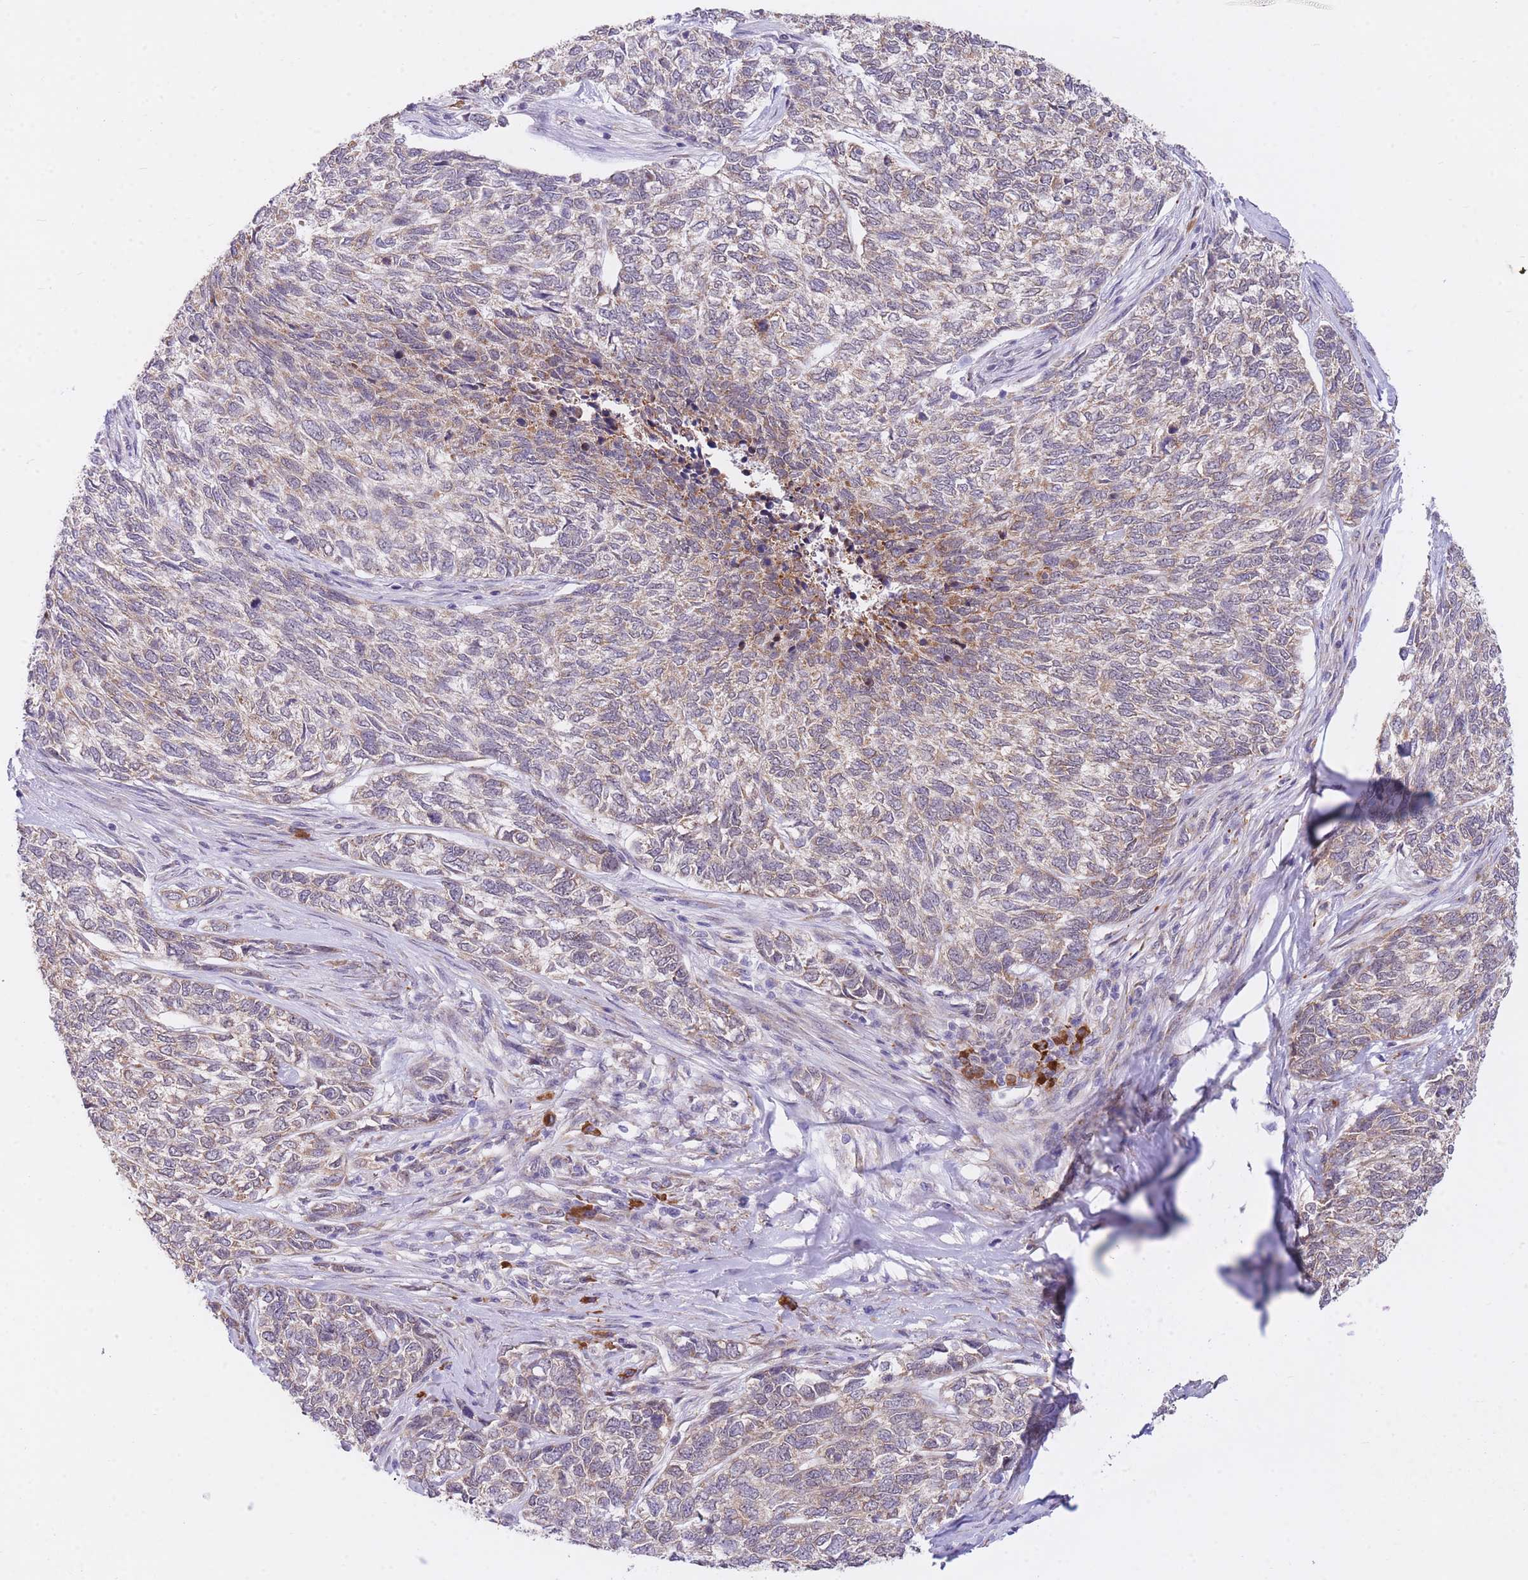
{"staining": {"intensity": "moderate", "quantity": "<25%", "location": "cytoplasmic/membranous"}, "tissue": "skin cancer", "cell_type": "Tumor cells", "image_type": "cancer", "snomed": [{"axis": "morphology", "description": "Basal cell carcinoma"}, {"axis": "topography", "description": "Skin"}], "caption": "IHC staining of basal cell carcinoma (skin), which demonstrates low levels of moderate cytoplasmic/membranous positivity in about <25% of tumor cells indicating moderate cytoplasmic/membranous protein expression. The staining was performed using DAB (brown) for protein detection and nuclei were counterstained in hematoxylin (blue).", "gene": "EXOSC8", "patient": {"sex": "female", "age": 65}}